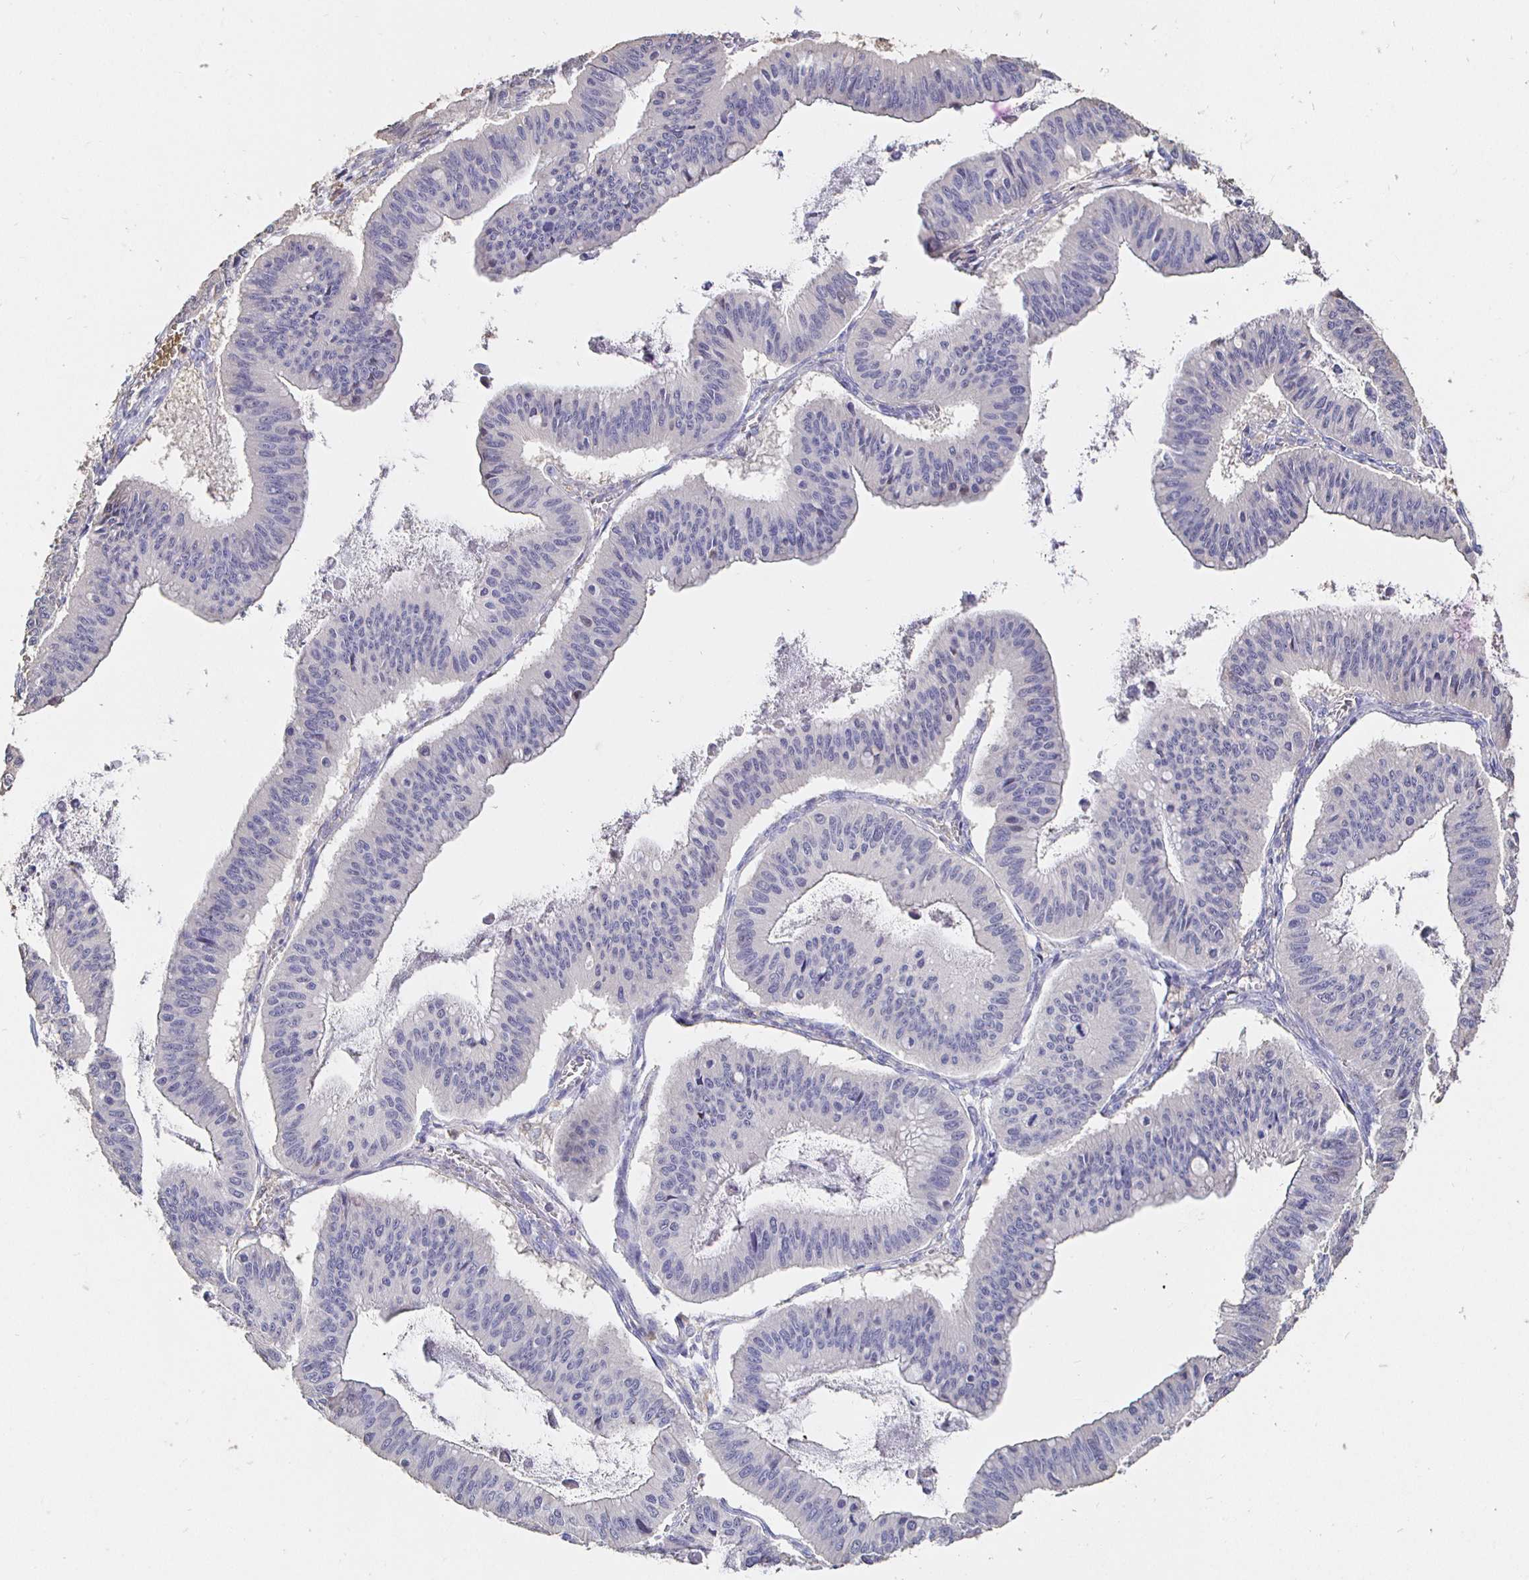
{"staining": {"intensity": "negative", "quantity": "none", "location": "none"}, "tissue": "ovarian cancer", "cell_type": "Tumor cells", "image_type": "cancer", "snomed": [{"axis": "morphology", "description": "Cystadenocarcinoma, mucinous, NOS"}, {"axis": "topography", "description": "Ovary"}], "caption": "Mucinous cystadenocarcinoma (ovarian) stained for a protein using immunohistochemistry shows no staining tumor cells.", "gene": "CXCR3", "patient": {"sex": "female", "age": 72}}